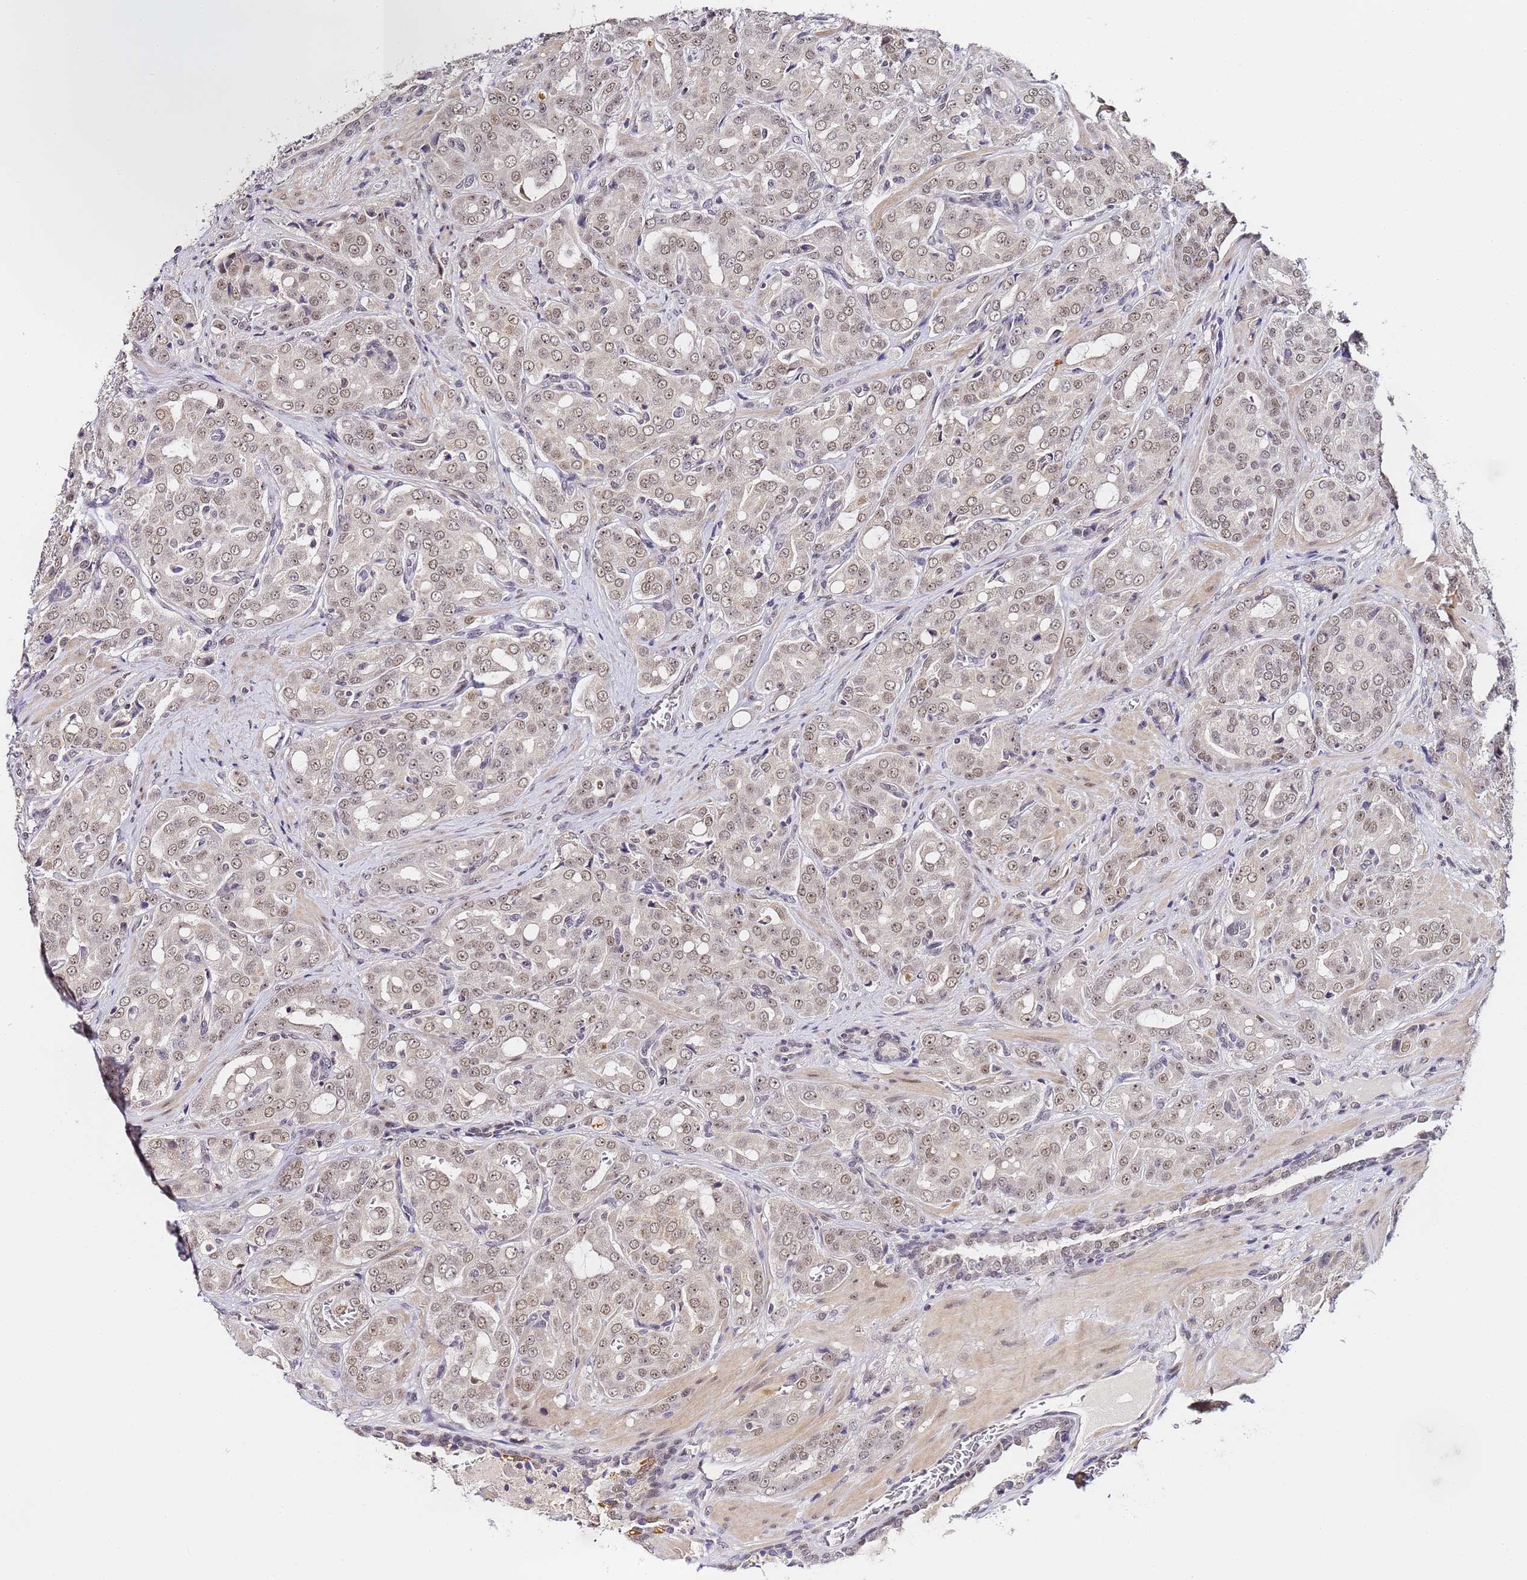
{"staining": {"intensity": "weak", "quantity": ">75%", "location": "nuclear"}, "tissue": "prostate cancer", "cell_type": "Tumor cells", "image_type": "cancer", "snomed": [{"axis": "morphology", "description": "Adenocarcinoma, High grade"}, {"axis": "topography", "description": "Prostate"}], "caption": "IHC image of neoplastic tissue: prostate high-grade adenocarcinoma stained using immunohistochemistry (IHC) demonstrates low levels of weak protein expression localized specifically in the nuclear of tumor cells, appearing as a nuclear brown color.", "gene": "LSM3", "patient": {"sex": "male", "age": 68}}